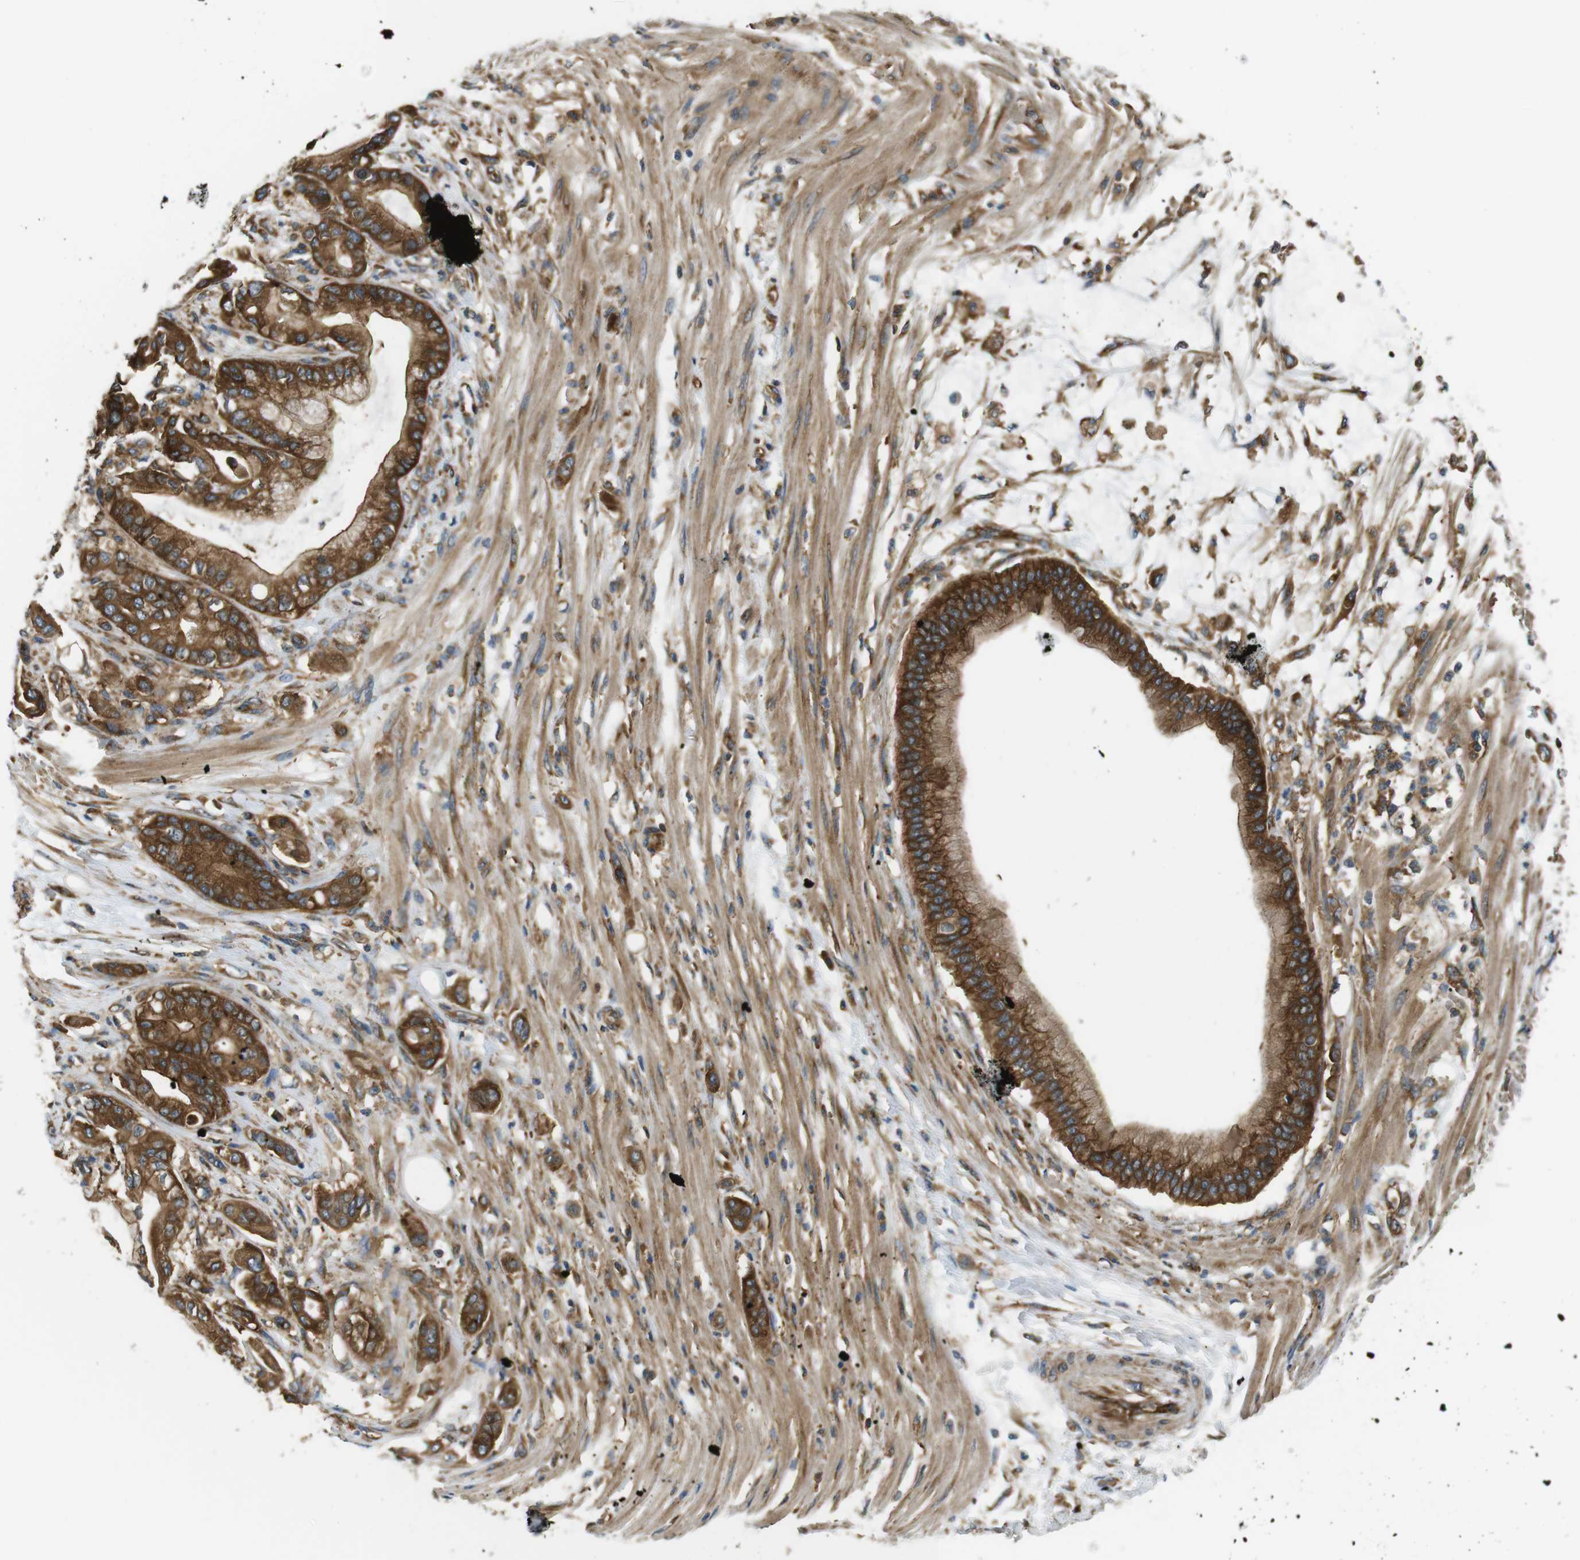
{"staining": {"intensity": "moderate", "quantity": ">75%", "location": "cytoplasmic/membranous"}, "tissue": "pancreatic cancer", "cell_type": "Tumor cells", "image_type": "cancer", "snomed": [{"axis": "morphology", "description": "Adenocarcinoma, NOS"}, {"axis": "morphology", "description": "Adenocarcinoma, metastatic, NOS"}, {"axis": "topography", "description": "Lymph node"}, {"axis": "topography", "description": "Pancreas"}, {"axis": "topography", "description": "Duodenum"}], "caption": "Protein expression analysis of human adenocarcinoma (pancreatic) reveals moderate cytoplasmic/membranous expression in about >75% of tumor cells.", "gene": "TSC1", "patient": {"sex": "female", "age": 64}}